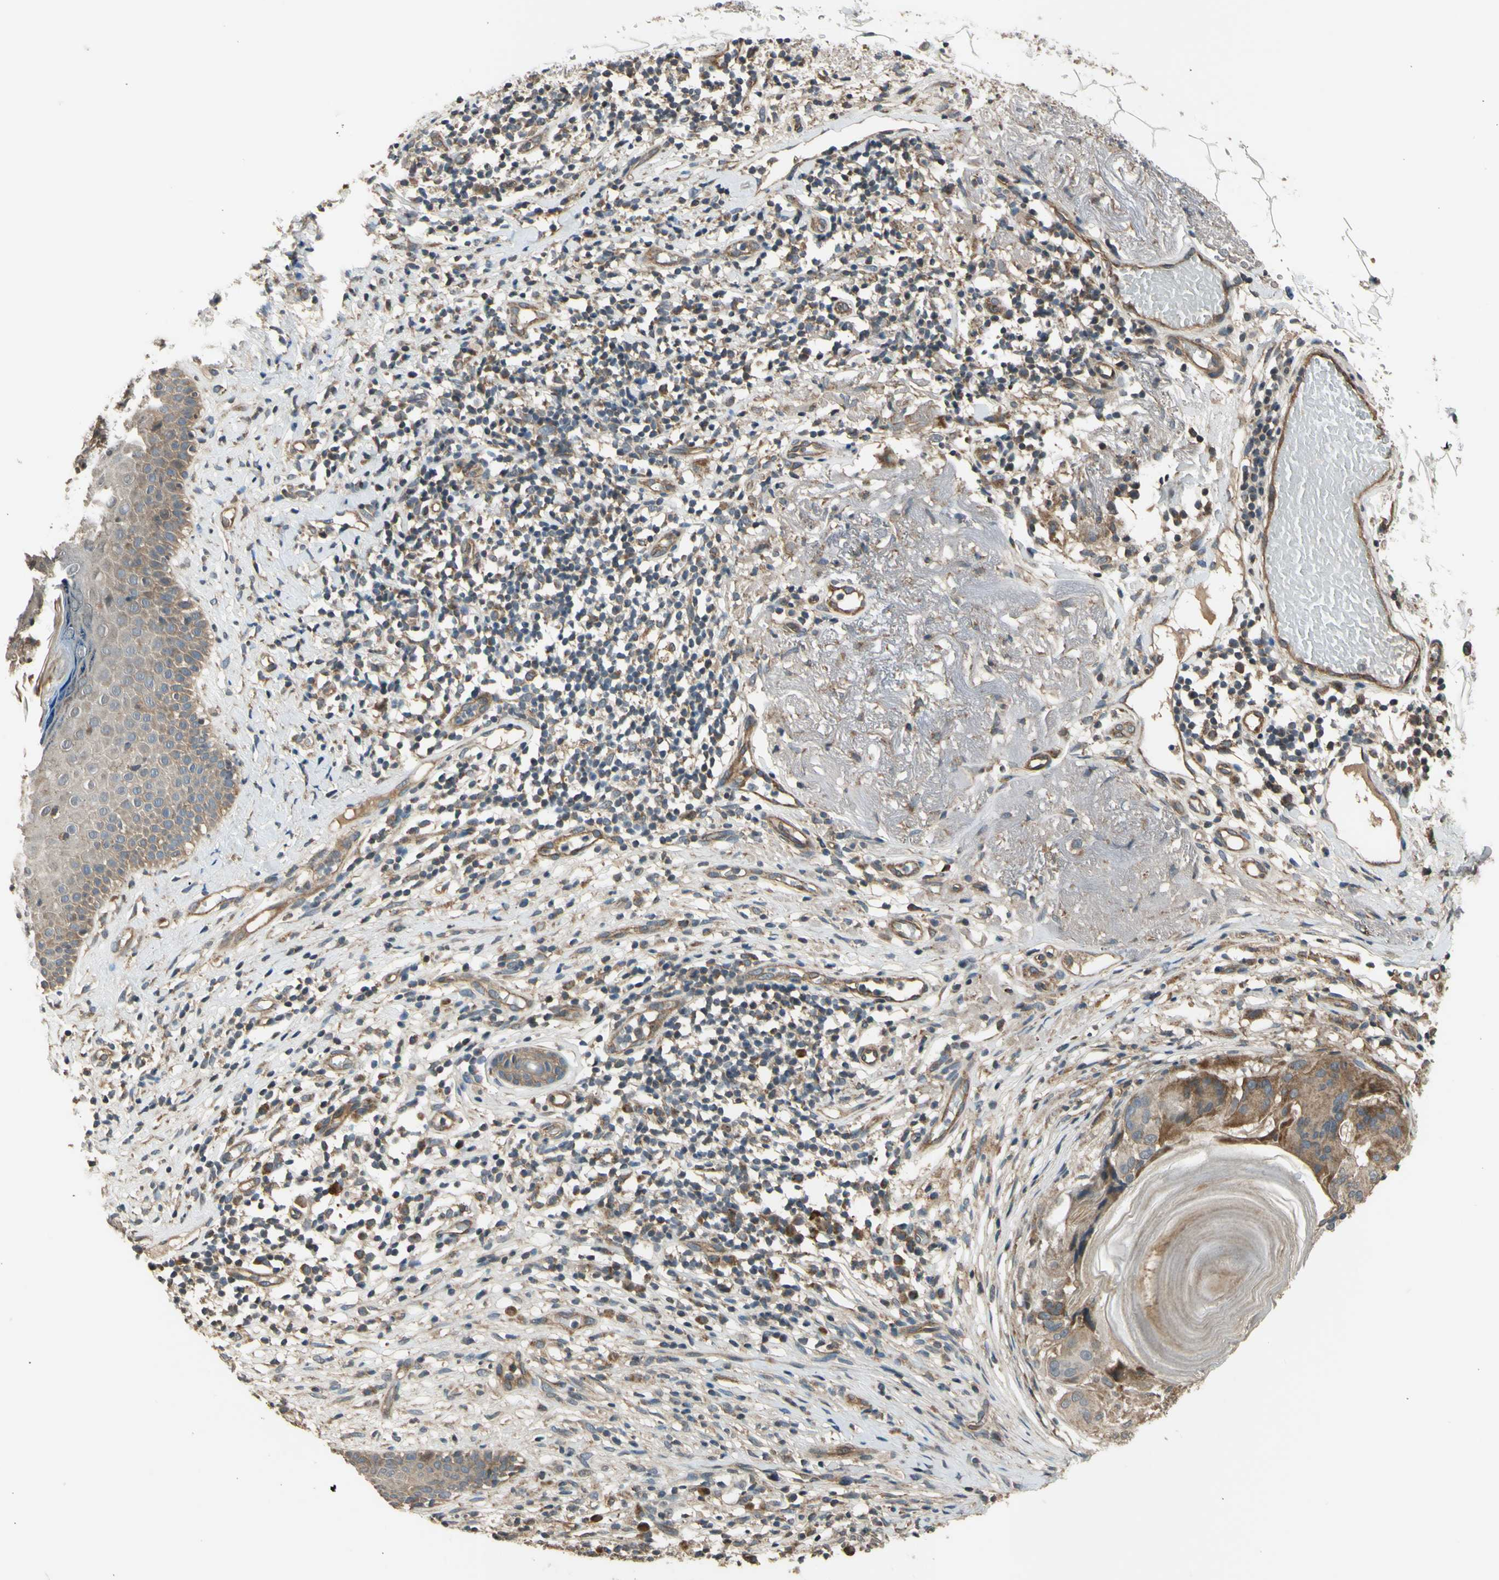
{"staining": {"intensity": "moderate", "quantity": "25%-75%", "location": "cytoplasmic/membranous"}, "tissue": "skin cancer", "cell_type": "Tumor cells", "image_type": "cancer", "snomed": [{"axis": "morphology", "description": "Basal cell carcinoma"}, {"axis": "topography", "description": "Skin"}], "caption": "Immunohistochemistry (IHC) micrograph of skin cancer (basal cell carcinoma) stained for a protein (brown), which reveals medium levels of moderate cytoplasmic/membranous expression in approximately 25%-75% of tumor cells.", "gene": "EFNB2", "patient": {"sex": "female", "age": 84}}